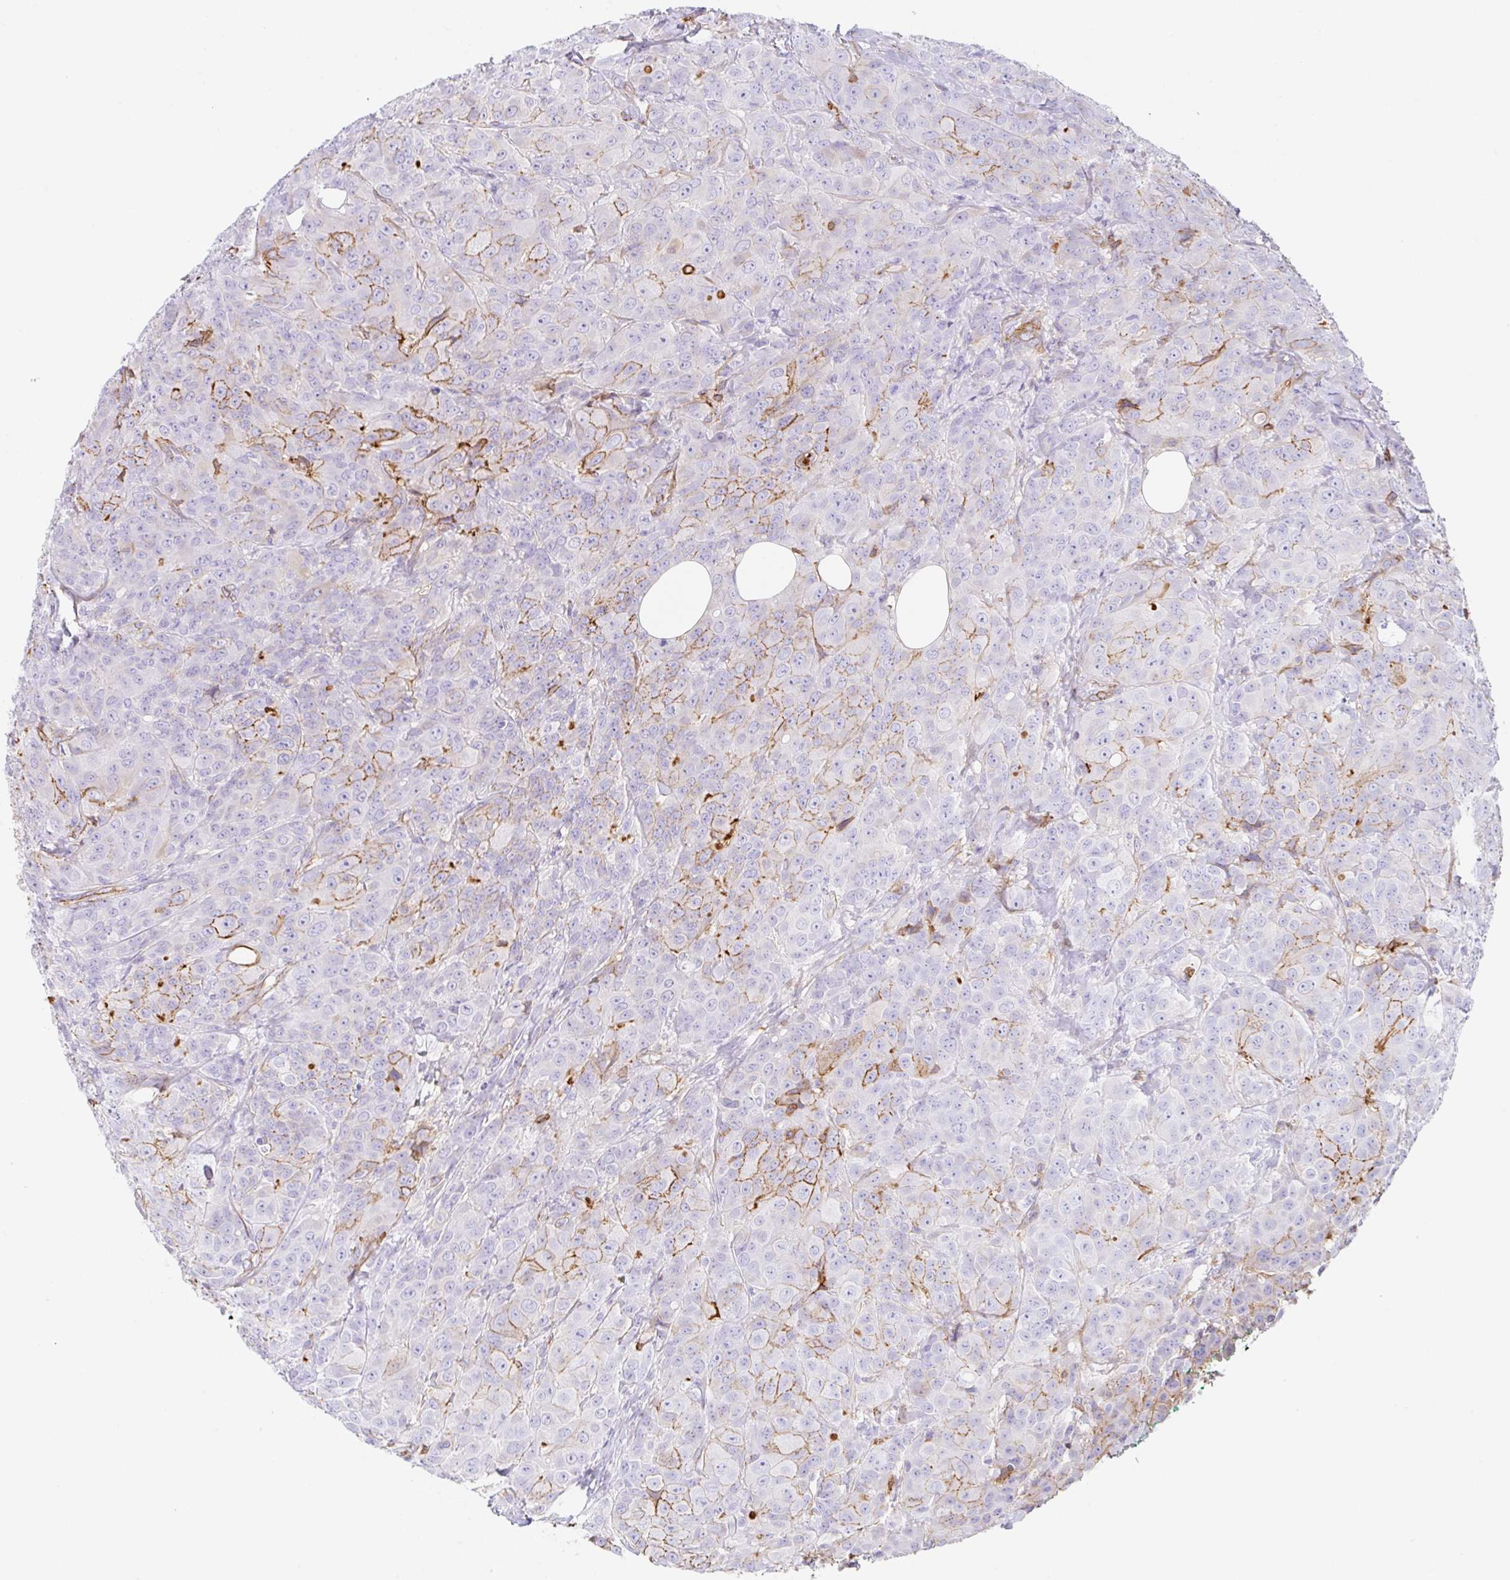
{"staining": {"intensity": "moderate", "quantity": "<25%", "location": "cytoplasmic/membranous"}, "tissue": "breast cancer", "cell_type": "Tumor cells", "image_type": "cancer", "snomed": [{"axis": "morphology", "description": "Normal tissue, NOS"}, {"axis": "morphology", "description": "Duct carcinoma"}, {"axis": "topography", "description": "Breast"}], "caption": "Immunohistochemistry (IHC) of breast cancer (intraductal carcinoma) displays low levels of moderate cytoplasmic/membranous staining in approximately <25% of tumor cells.", "gene": "MTTP", "patient": {"sex": "female", "age": 43}}